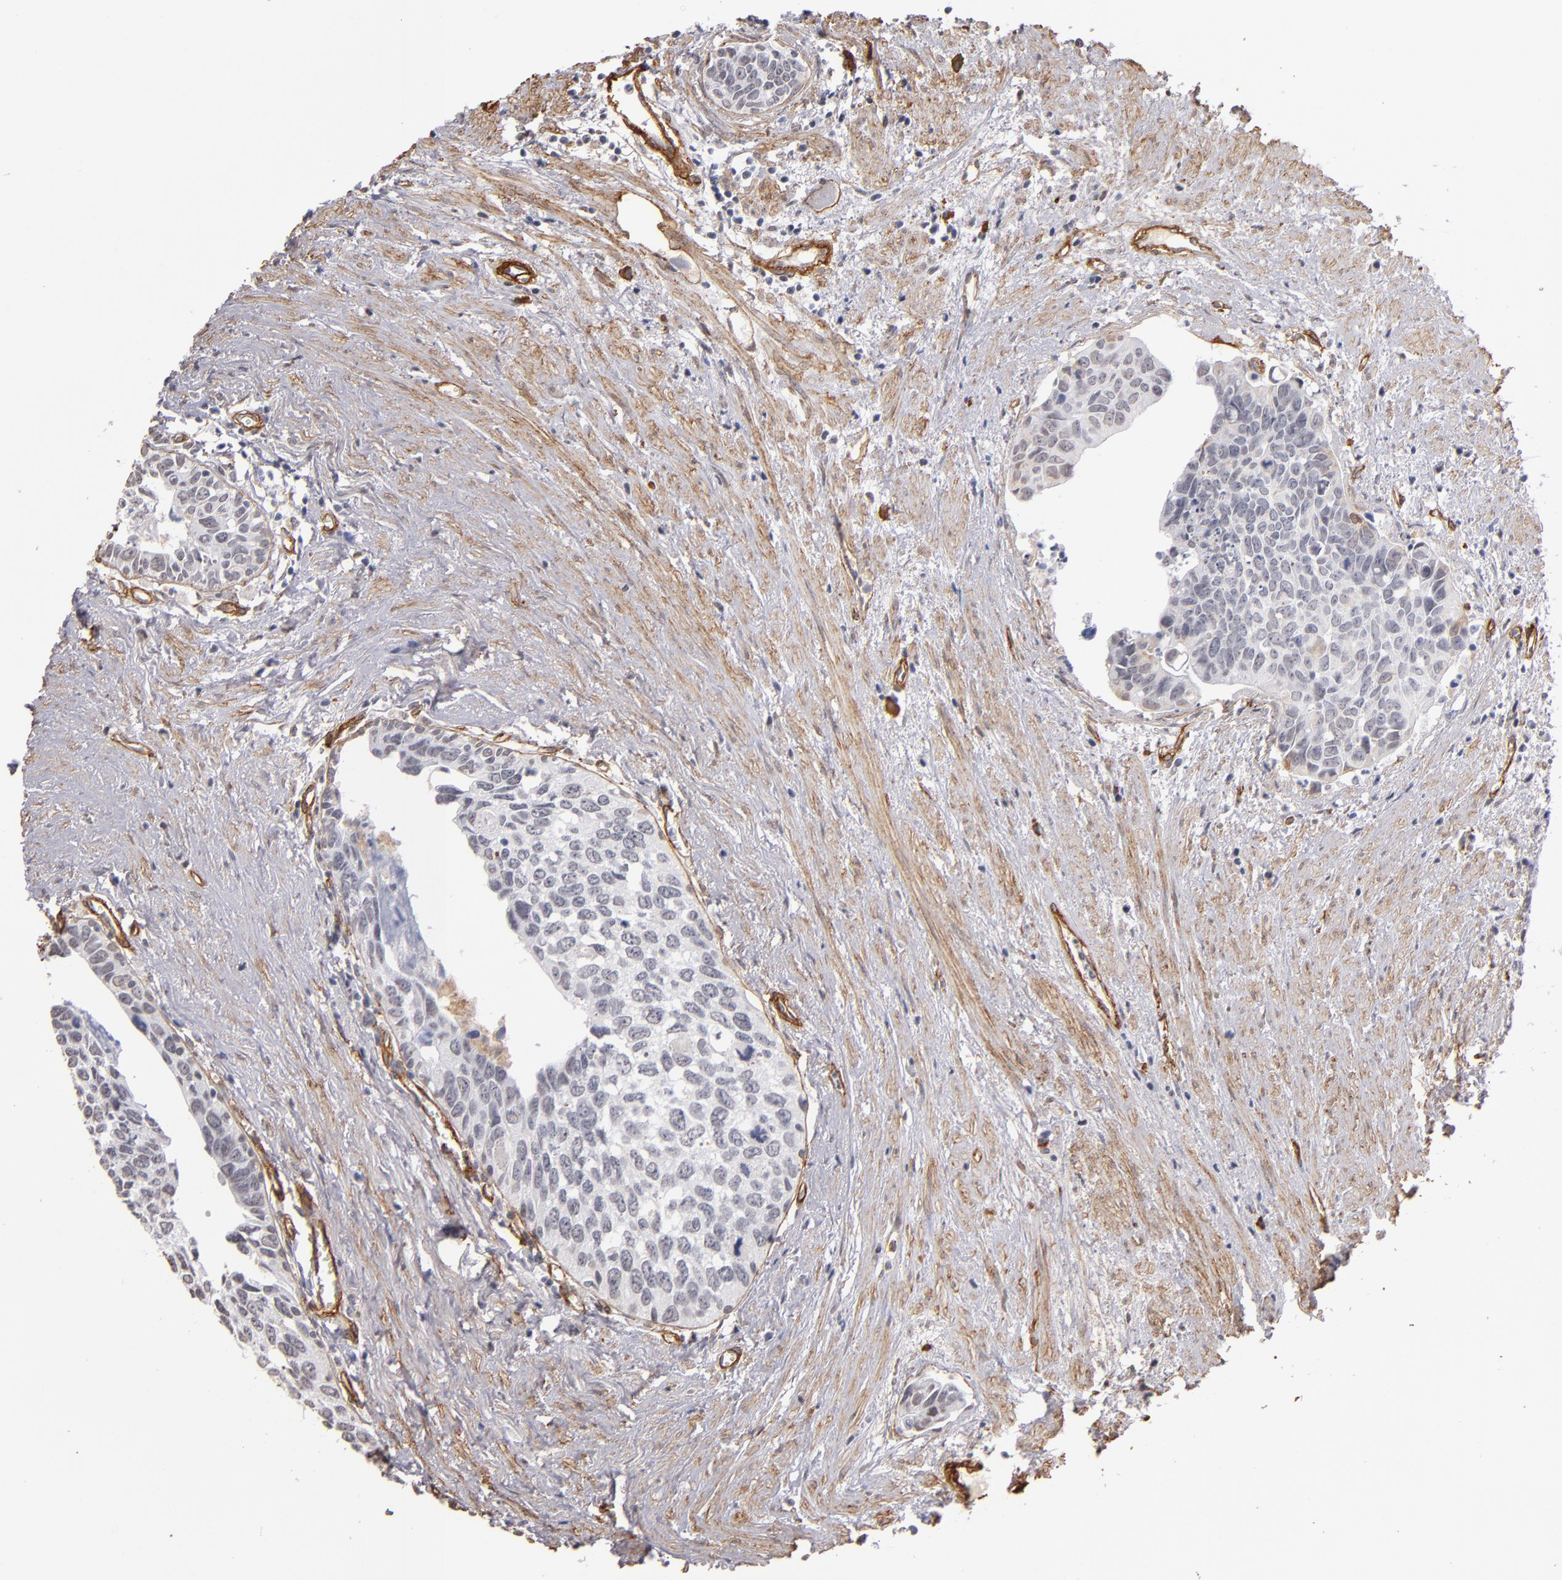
{"staining": {"intensity": "negative", "quantity": "none", "location": "none"}, "tissue": "urothelial cancer", "cell_type": "Tumor cells", "image_type": "cancer", "snomed": [{"axis": "morphology", "description": "Urothelial carcinoma, High grade"}, {"axis": "topography", "description": "Urinary bladder"}], "caption": "High power microscopy photomicrograph of an immunohistochemistry micrograph of urothelial cancer, revealing no significant positivity in tumor cells.", "gene": "LAMC1", "patient": {"sex": "male", "age": 81}}